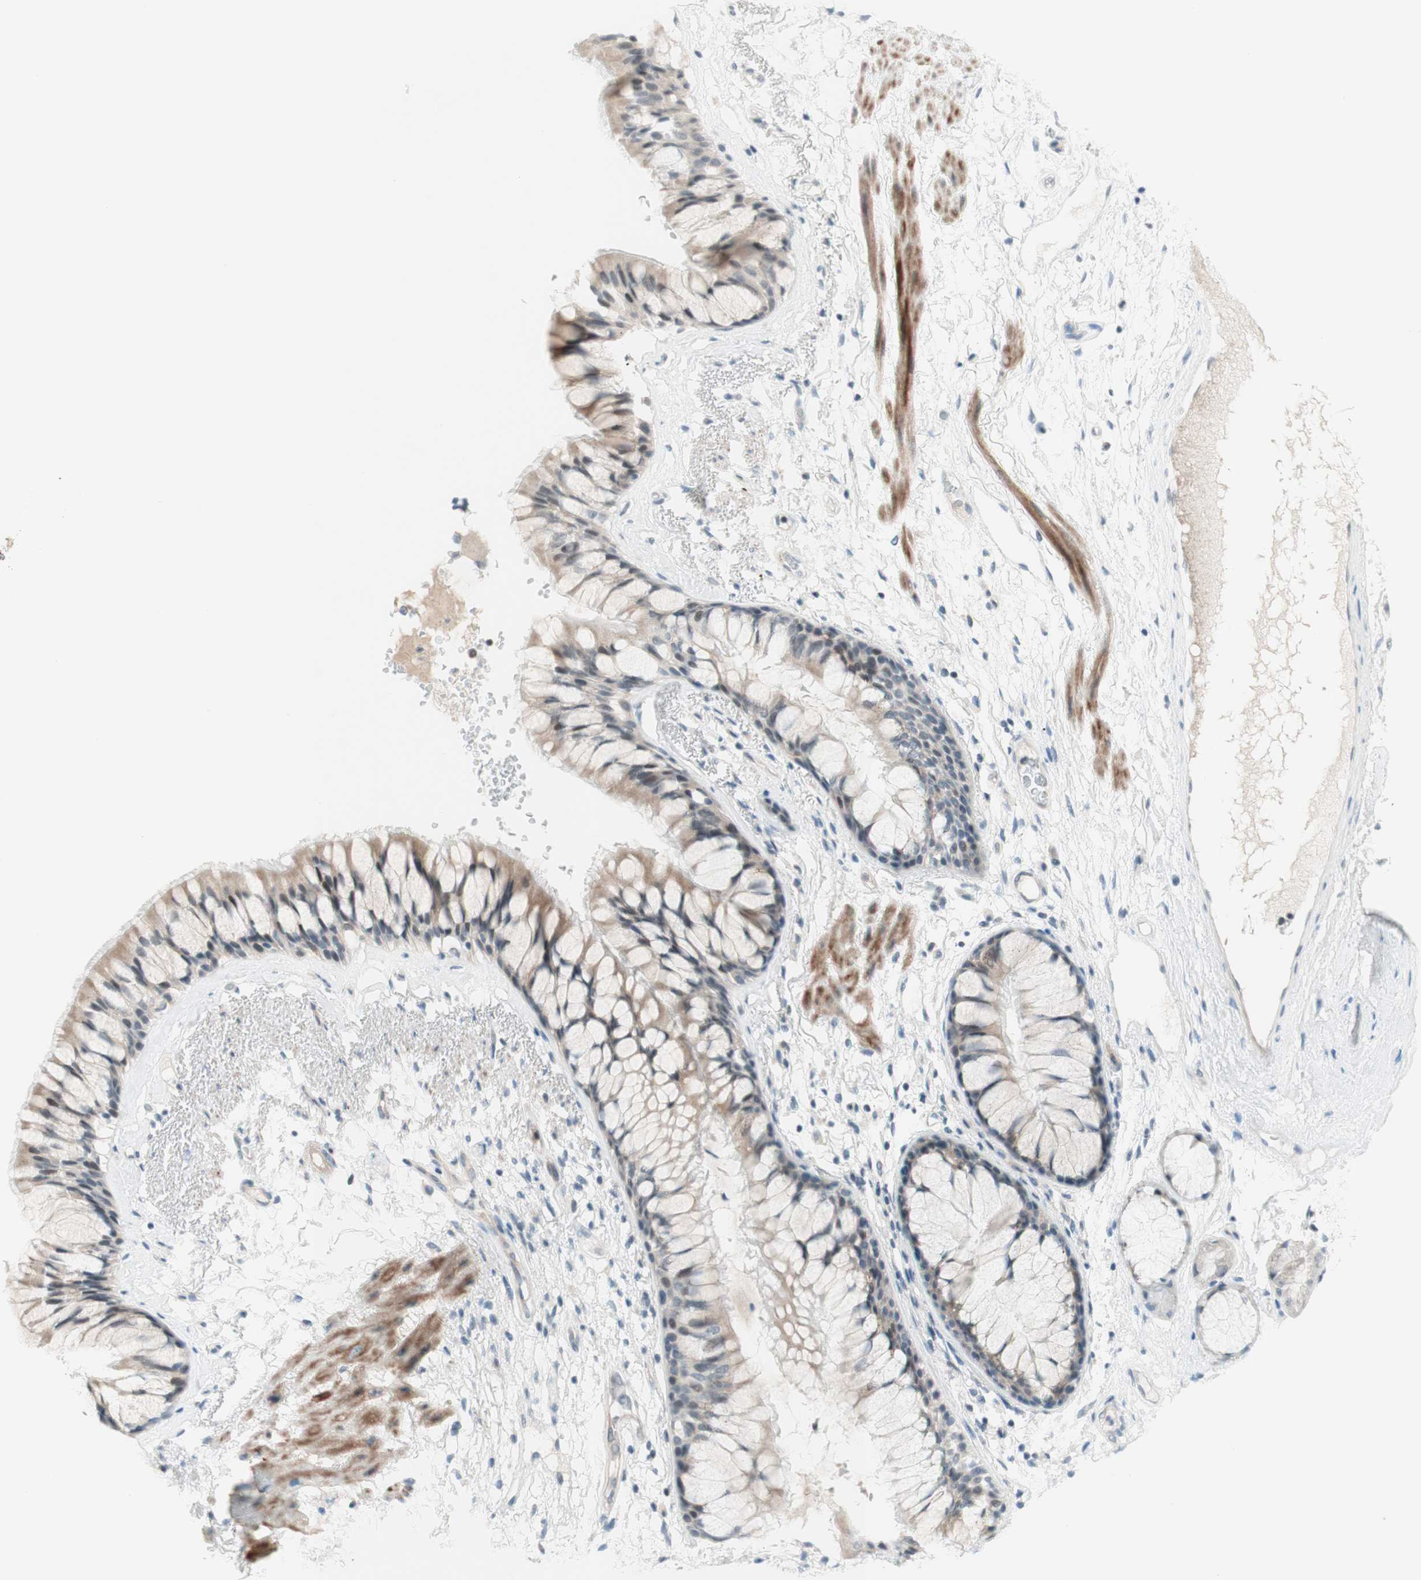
{"staining": {"intensity": "weak", "quantity": "<25%", "location": "cytoplasmic/membranous"}, "tissue": "bronchus", "cell_type": "Respiratory epithelial cells", "image_type": "normal", "snomed": [{"axis": "morphology", "description": "Normal tissue, NOS"}, {"axis": "topography", "description": "Bronchus"}], "caption": "Immunohistochemistry (IHC) image of benign bronchus: bronchus stained with DAB (3,3'-diaminobenzidine) demonstrates no significant protein staining in respiratory epithelial cells.", "gene": "JPH1", "patient": {"sex": "male", "age": 66}}